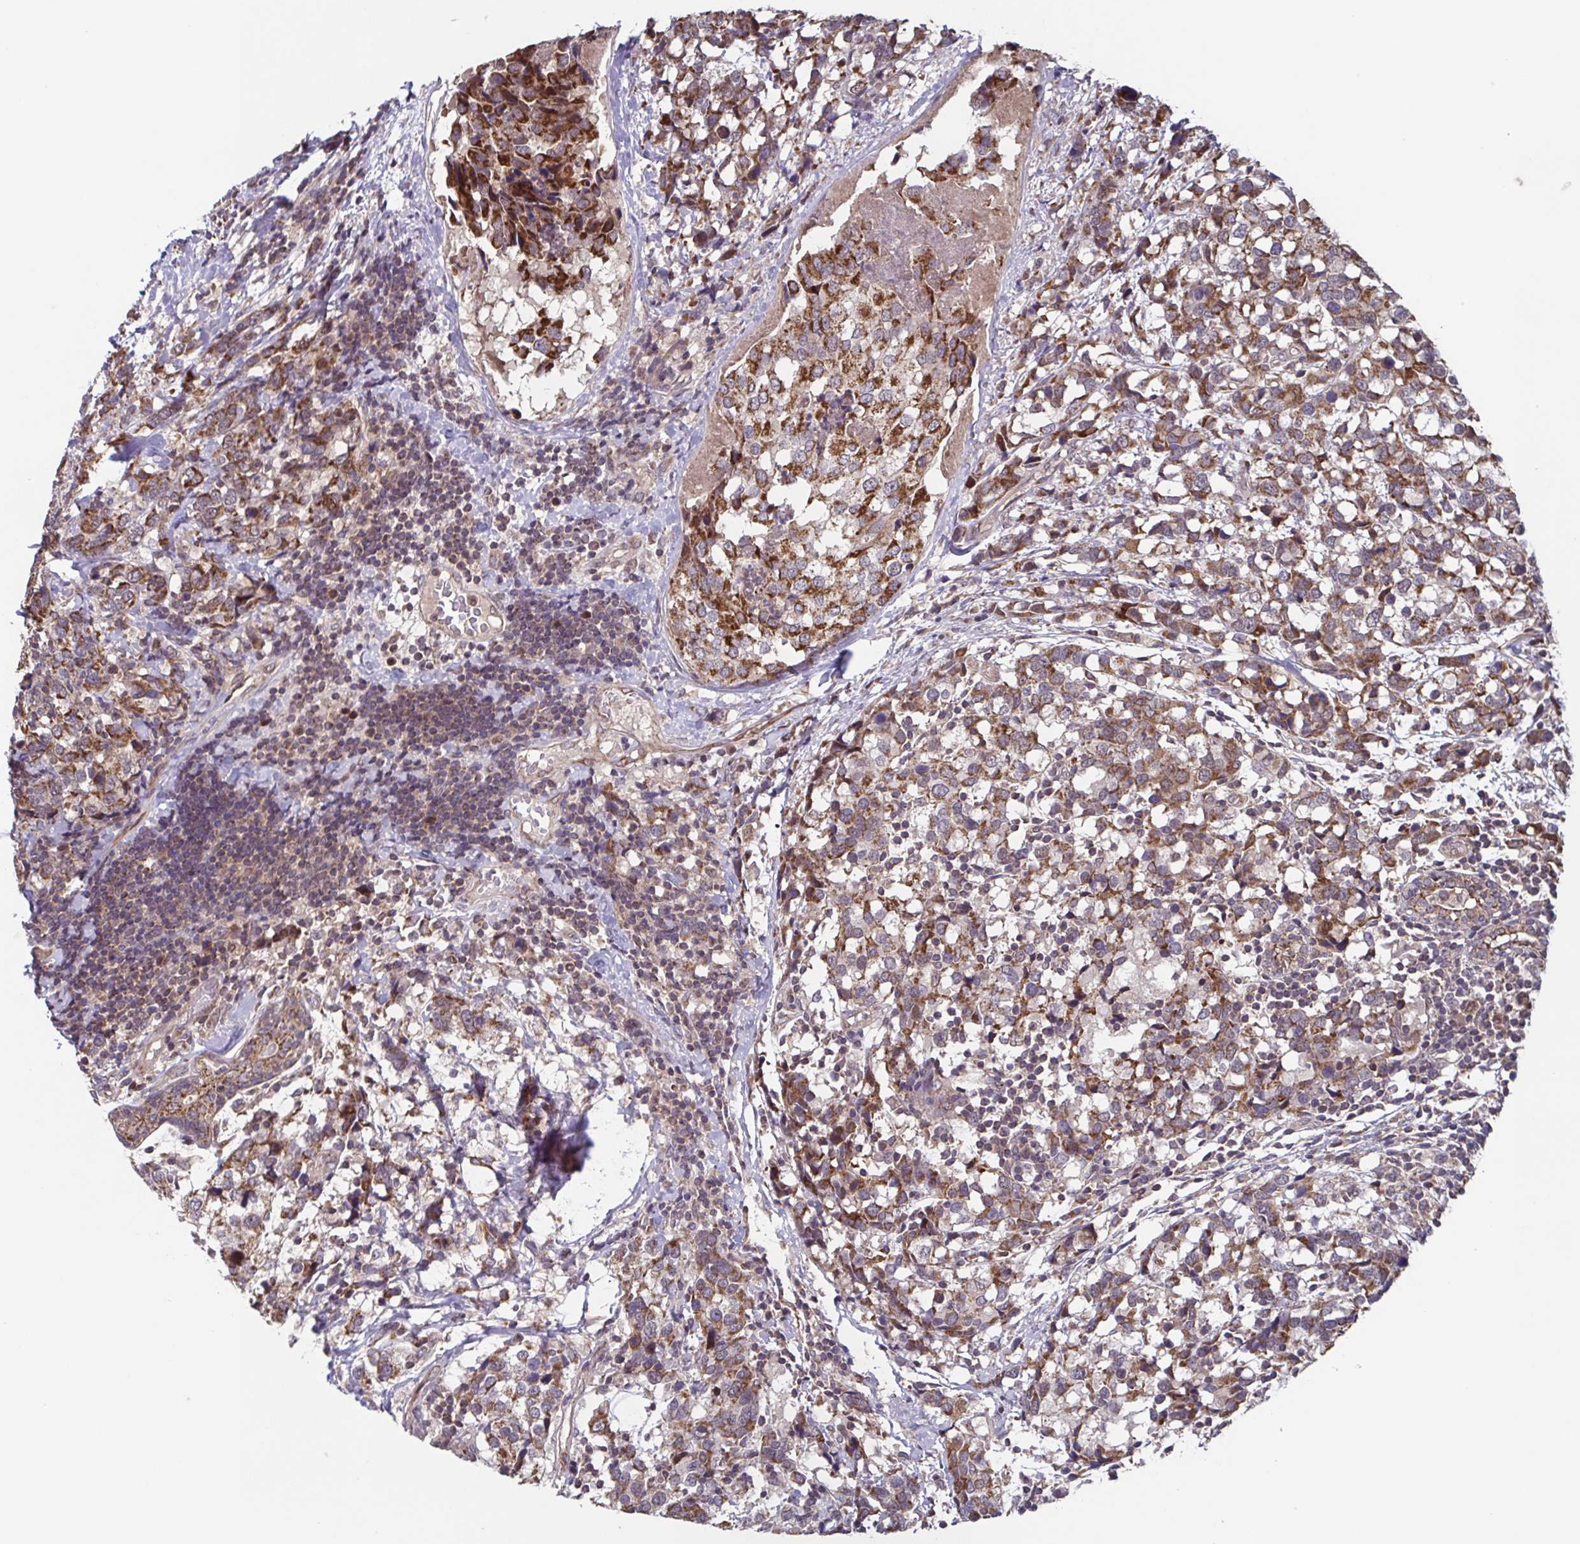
{"staining": {"intensity": "moderate", "quantity": ">75%", "location": "cytoplasmic/membranous"}, "tissue": "breast cancer", "cell_type": "Tumor cells", "image_type": "cancer", "snomed": [{"axis": "morphology", "description": "Lobular carcinoma"}, {"axis": "topography", "description": "Breast"}], "caption": "An image showing moderate cytoplasmic/membranous staining in about >75% of tumor cells in breast lobular carcinoma, as visualized by brown immunohistochemical staining.", "gene": "TTC19", "patient": {"sex": "female", "age": 59}}